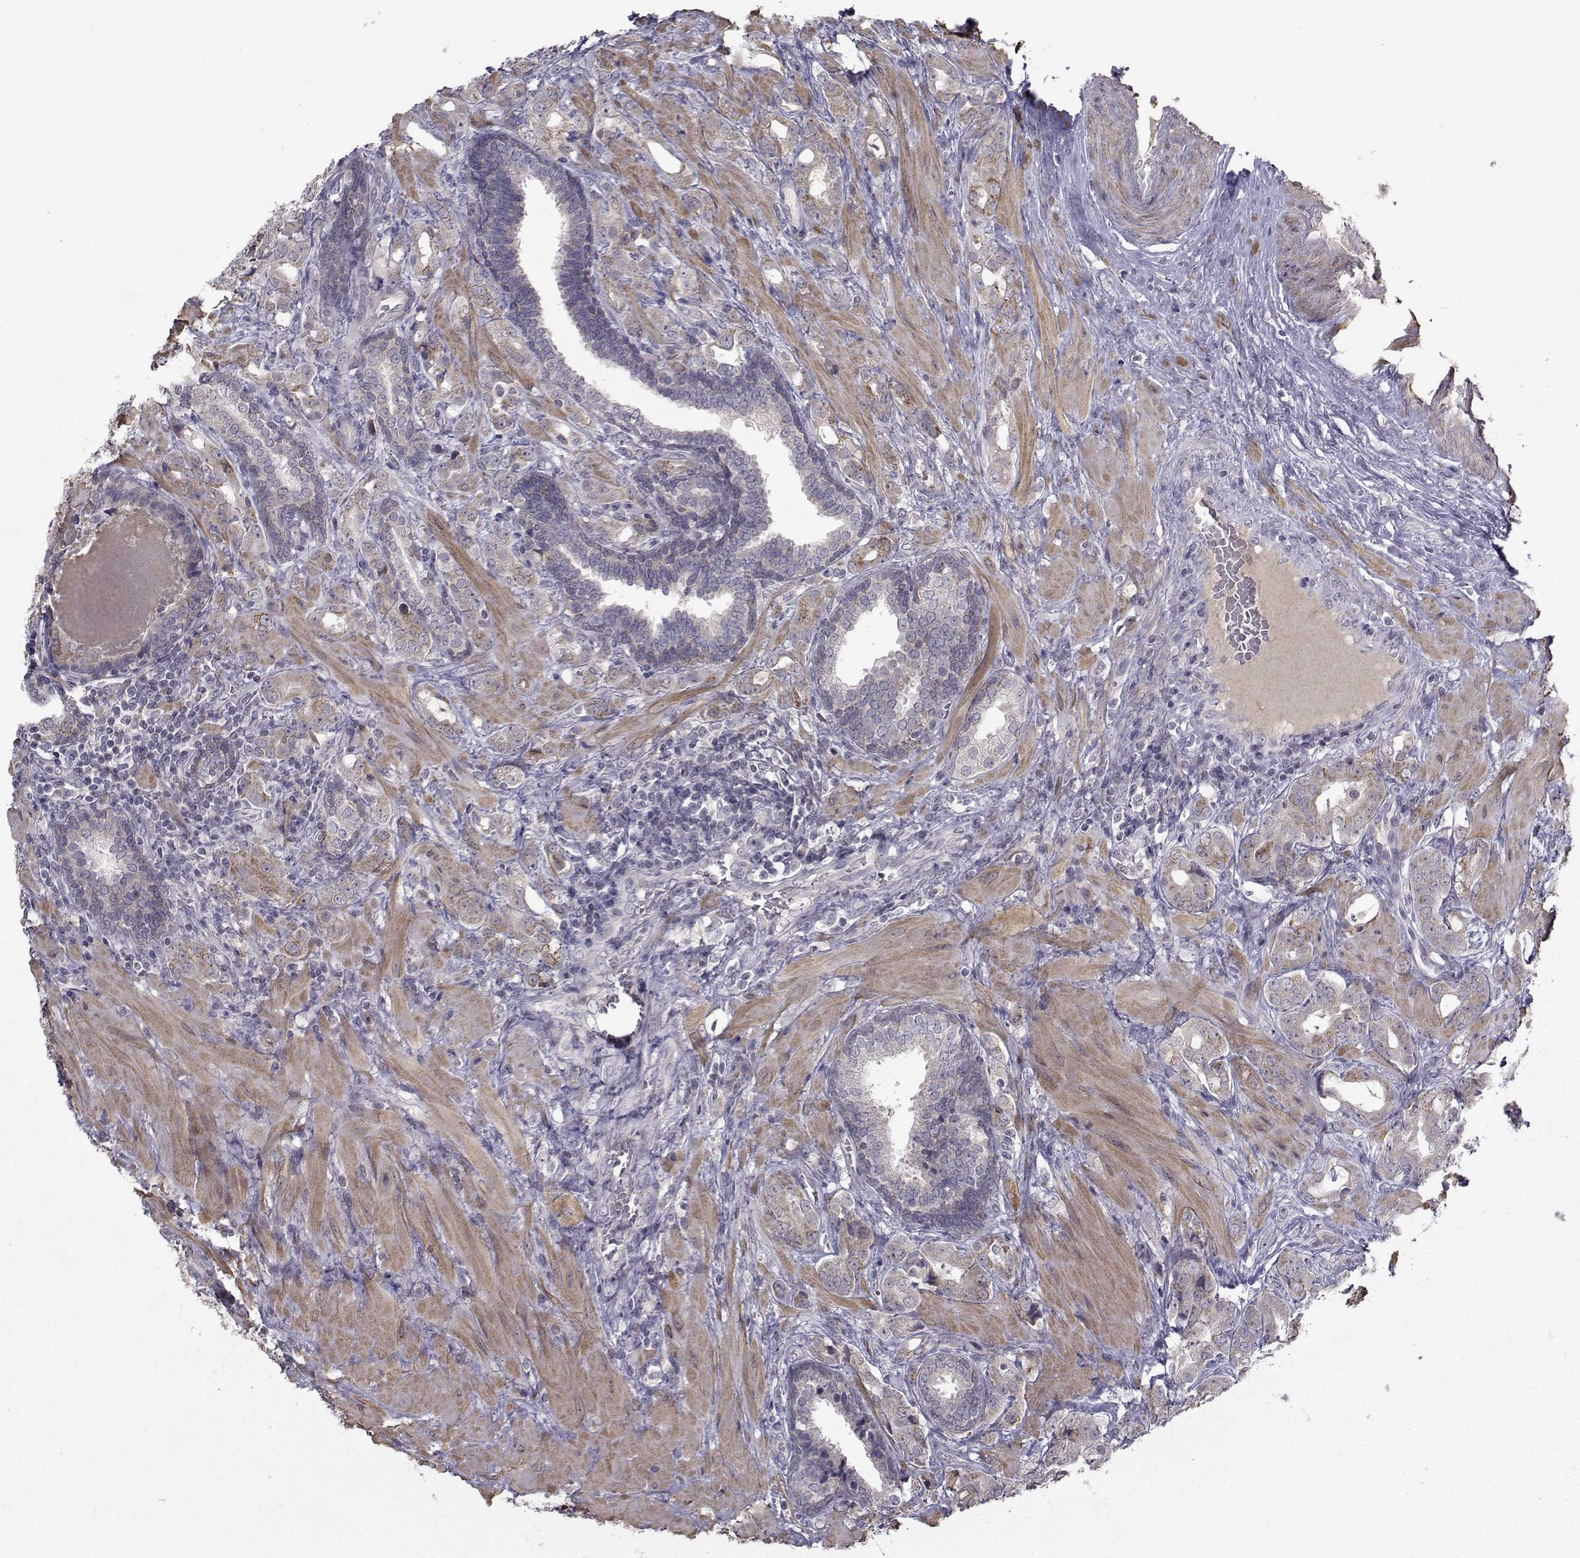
{"staining": {"intensity": "moderate", "quantity": "25%-75%", "location": "cytoplasmic/membranous"}, "tissue": "prostate cancer", "cell_type": "Tumor cells", "image_type": "cancer", "snomed": [{"axis": "morphology", "description": "Adenocarcinoma, NOS"}, {"axis": "topography", "description": "Prostate"}], "caption": "An image of human prostate cancer stained for a protein displays moderate cytoplasmic/membranous brown staining in tumor cells.", "gene": "FDXR", "patient": {"sex": "male", "age": 57}}